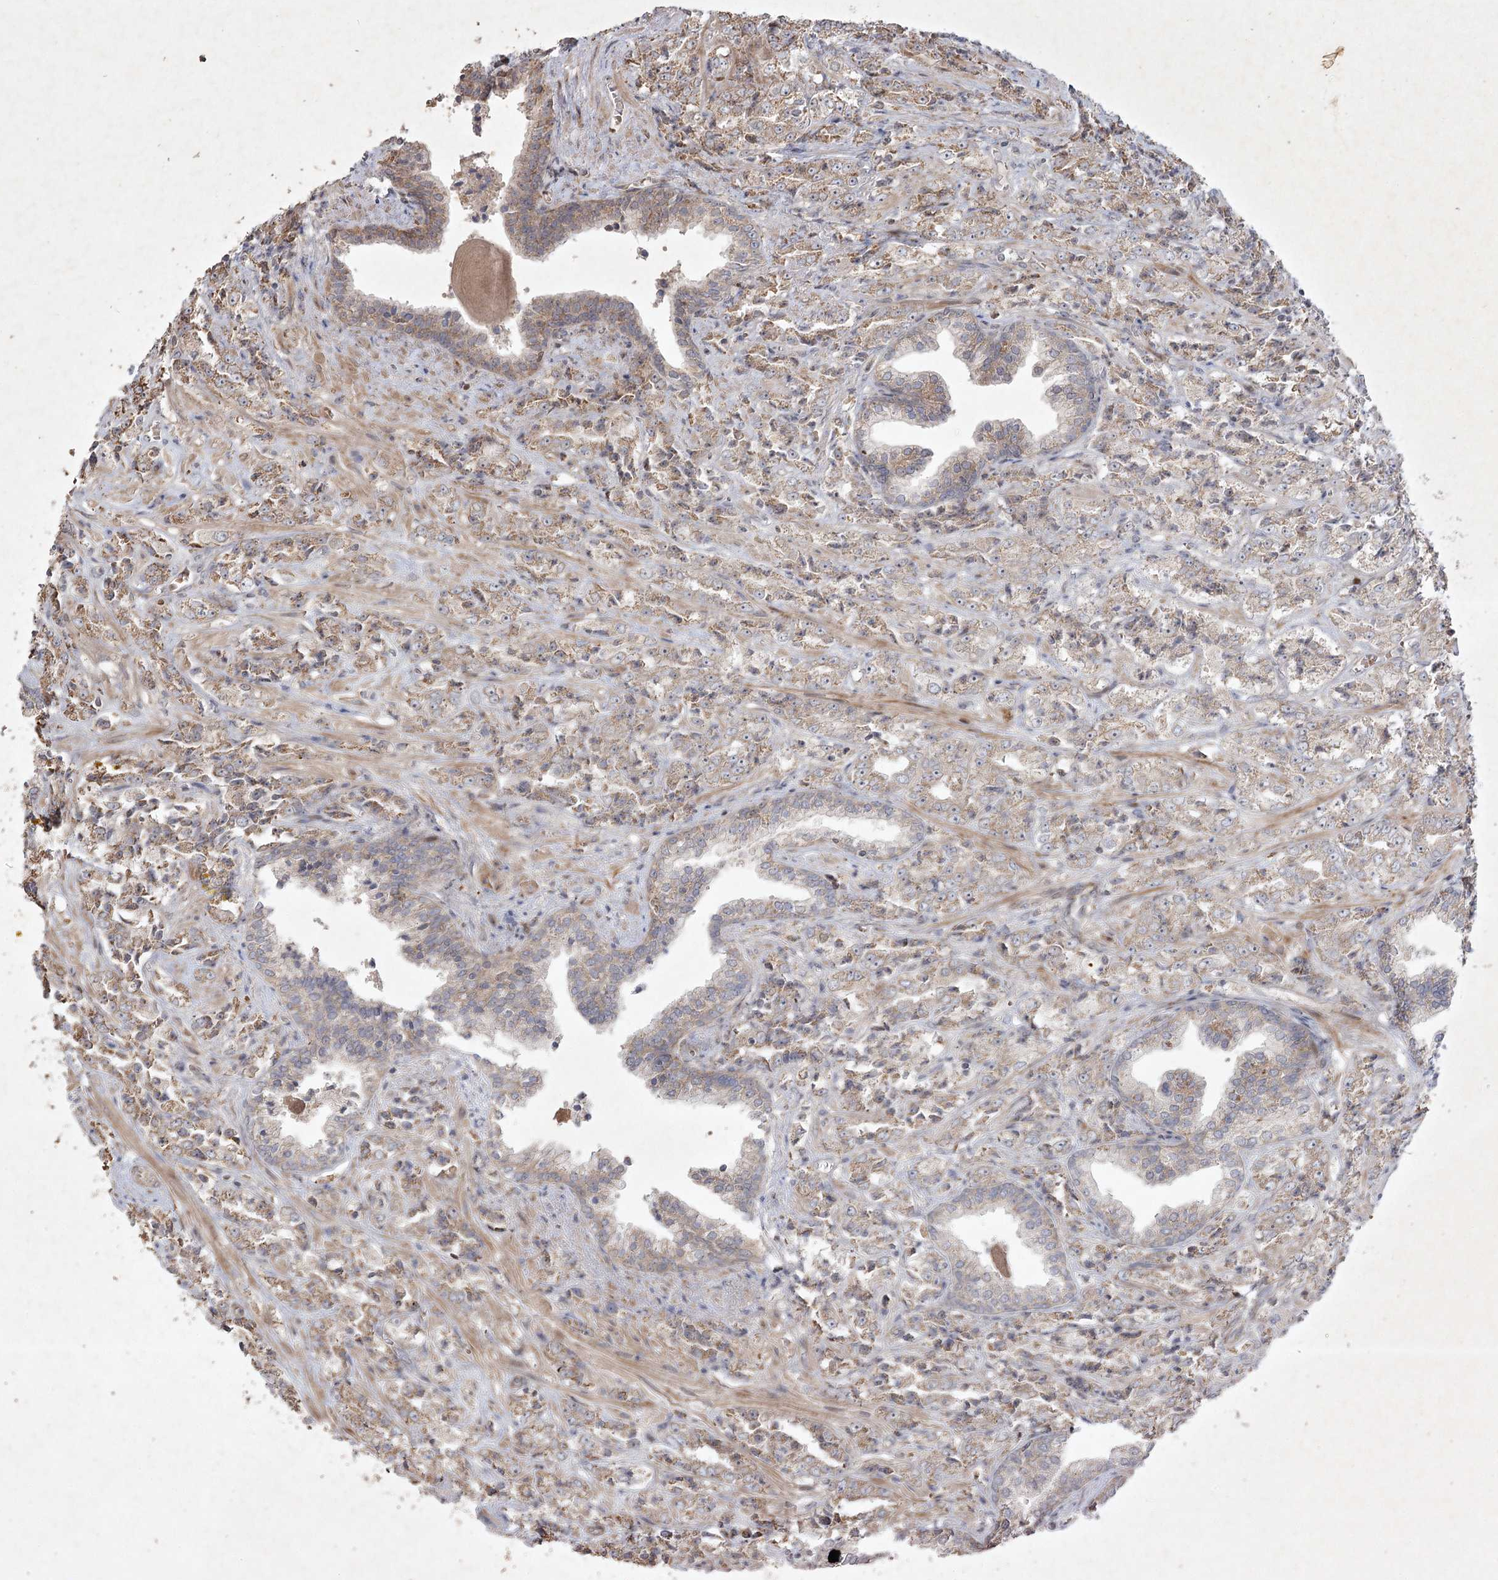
{"staining": {"intensity": "weak", "quantity": "<25%", "location": "cytoplasmic/membranous"}, "tissue": "prostate cancer", "cell_type": "Tumor cells", "image_type": "cancer", "snomed": [{"axis": "morphology", "description": "Adenocarcinoma, High grade"}, {"axis": "topography", "description": "Prostate"}], "caption": "This is an immunohistochemistry photomicrograph of human high-grade adenocarcinoma (prostate). There is no positivity in tumor cells.", "gene": "KBTBD4", "patient": {"sex": "male", "age": 71}}